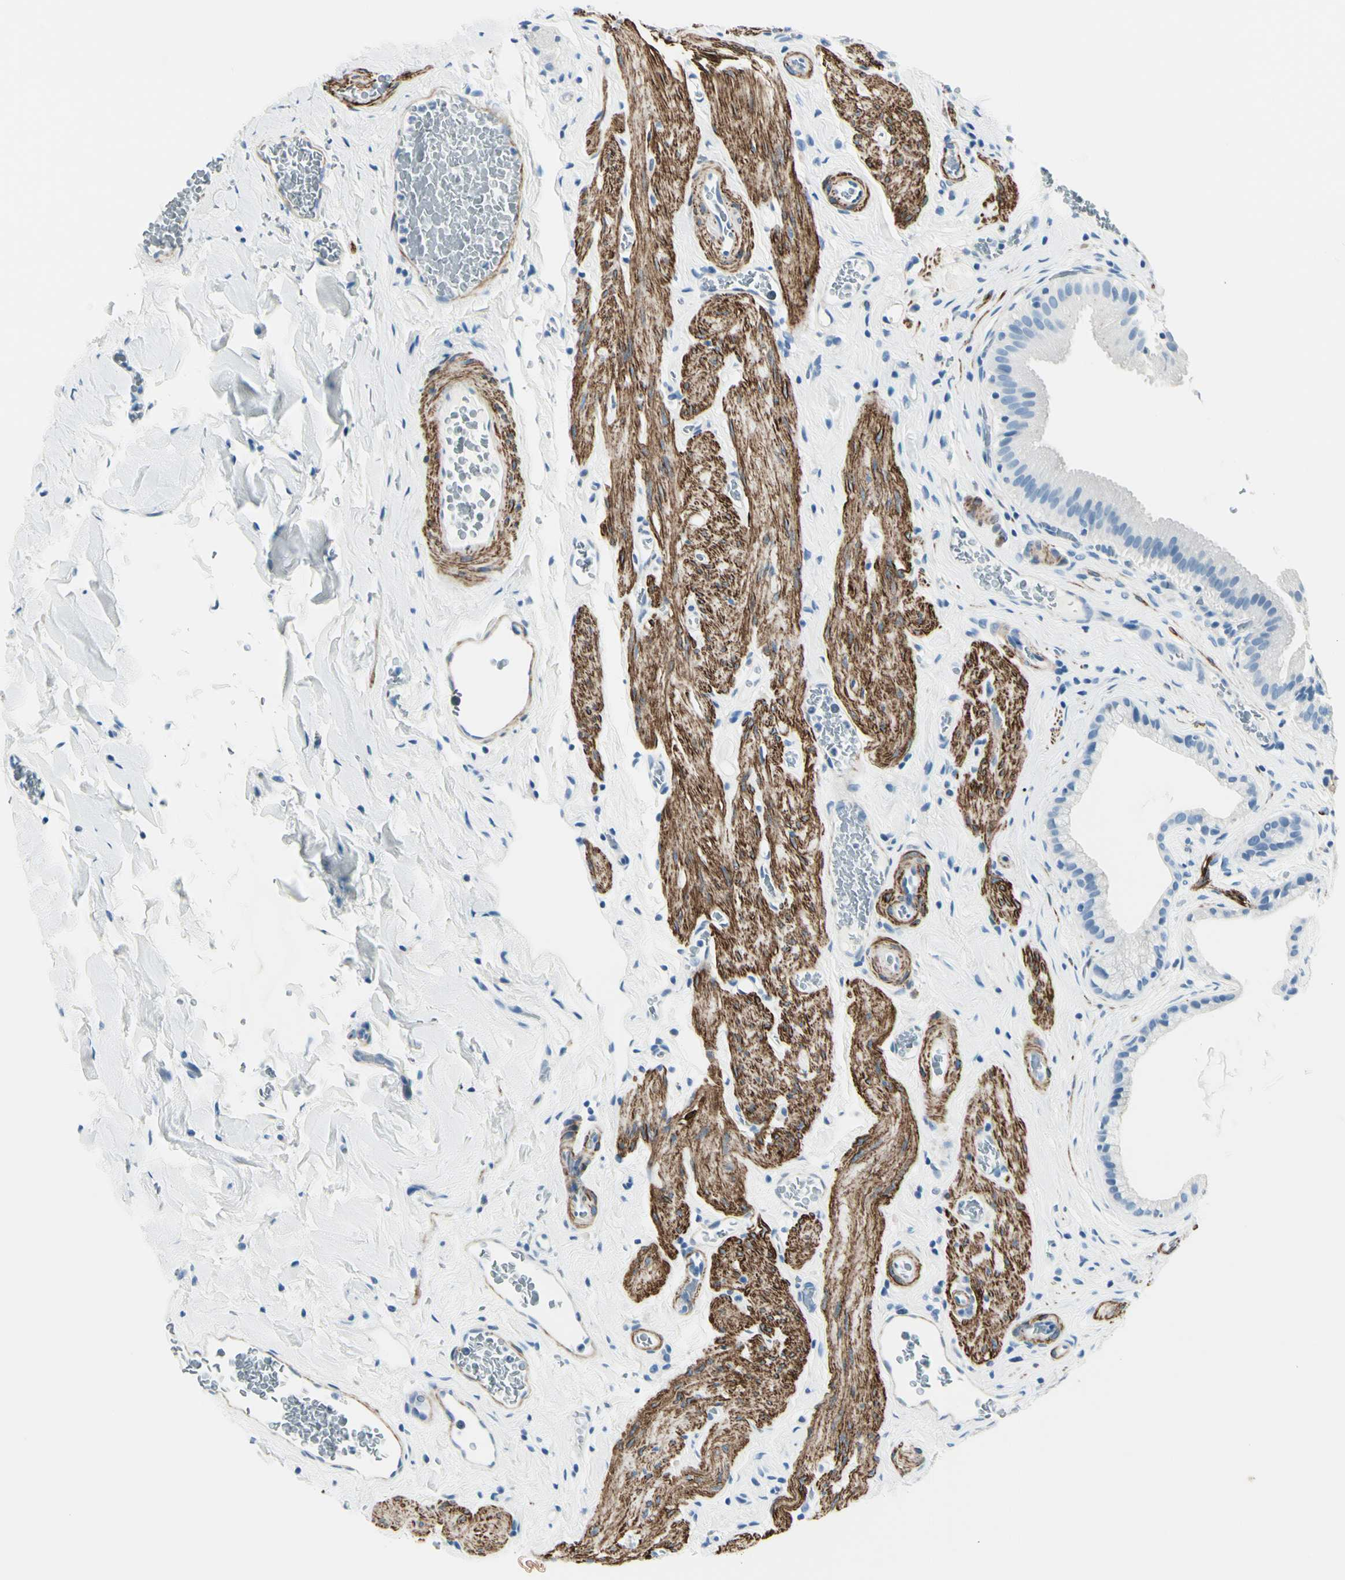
{"staining": {"intensity": "negative", "quantity": "none", "location": "none"}, "tissue": "gallbladder", "cell_type": "Glandular cells", "image_type": "normal", "snomed": [{"axis": "morphology", "description": "Normal tissue, NOS"}, {"axis": "topography", "description": "Gallbladder"}], "caption": "Glandular cells show no significant protein expression in normal gallbladder. (DAB (3,3'-diaminobenzidine) IHC with hematoxylin counter stain).", "gene": "CDH15", "patient": {"sex": "male", "age": 54}}